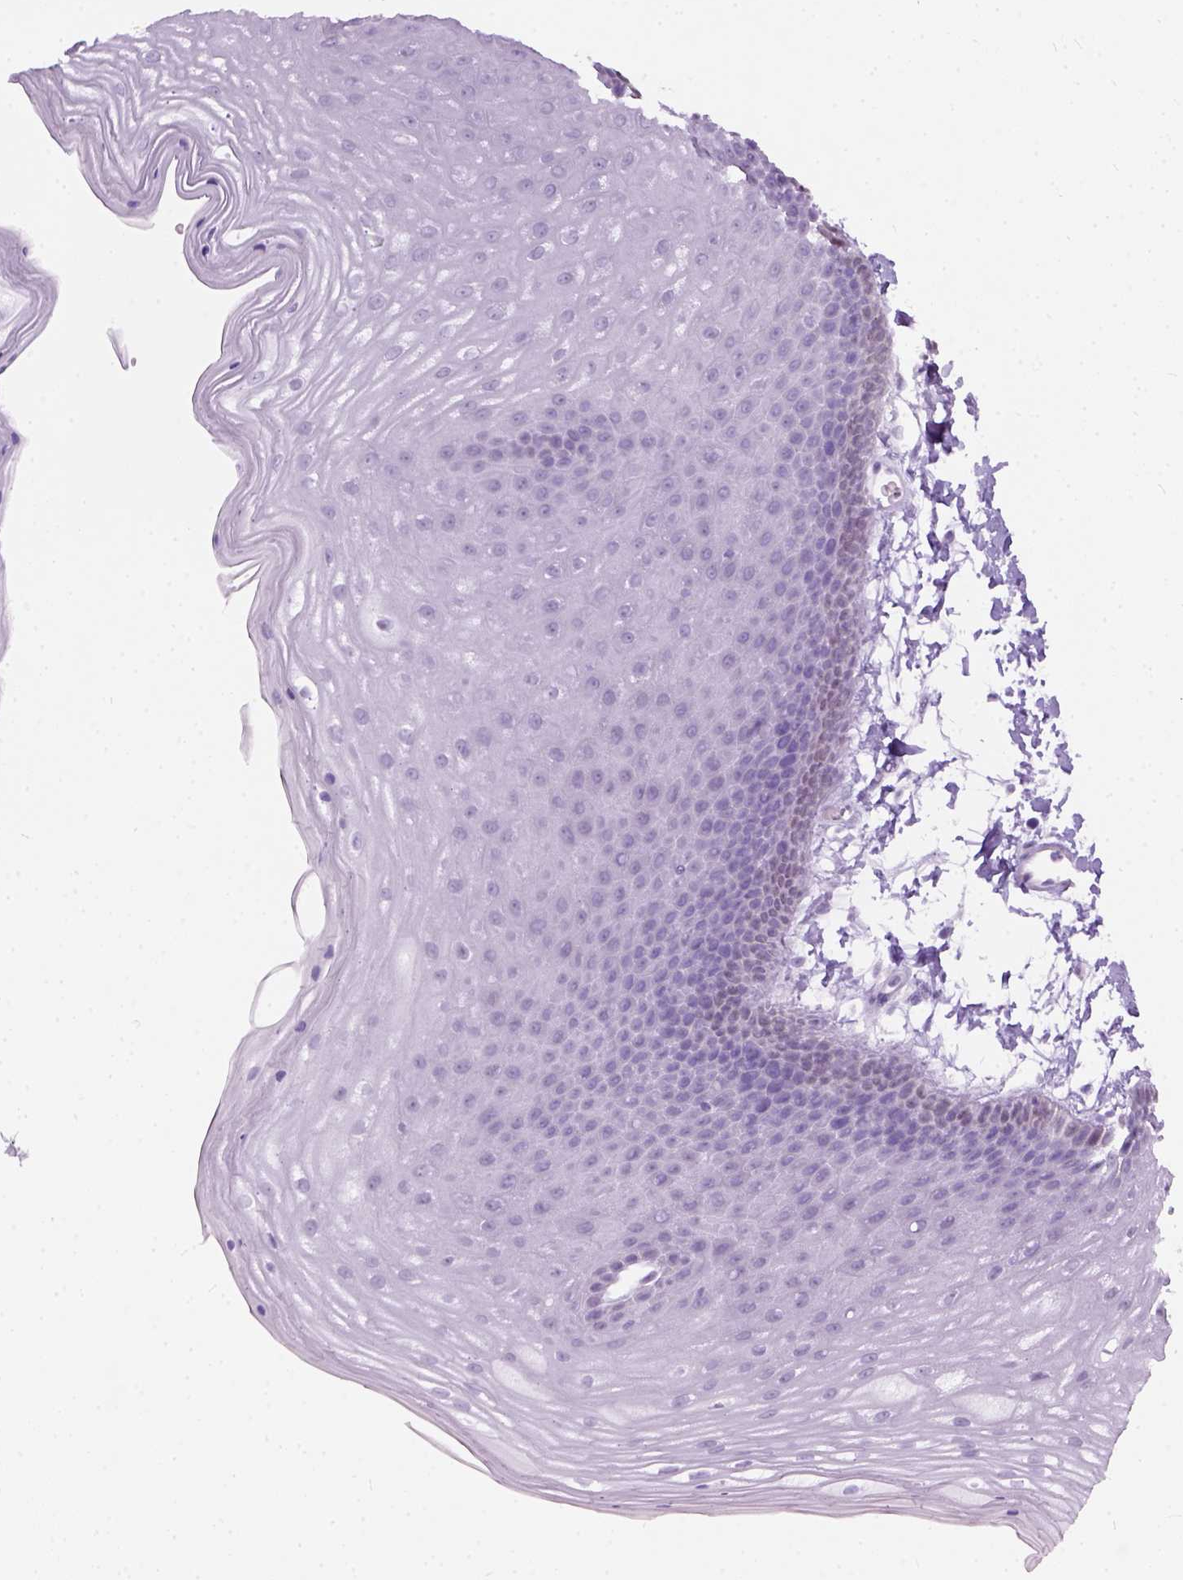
{"staining": {"intensity": "negative", "quantity": "none", "location": "none"}, "tissue": "skin", "cell_type": "Epidermal cells", "image_type": "normal", "snomed": [{"axis": "morphology", "description": "Normal tissue, NOS"}, {"axis": "topography", "description": "Anal"}], "caption": "Human skin stained for a protein using IHC exhibits no positivity in epidermal cells.", "gene": "AXDND1", "patient": {"sex": "male", "age": 53}}